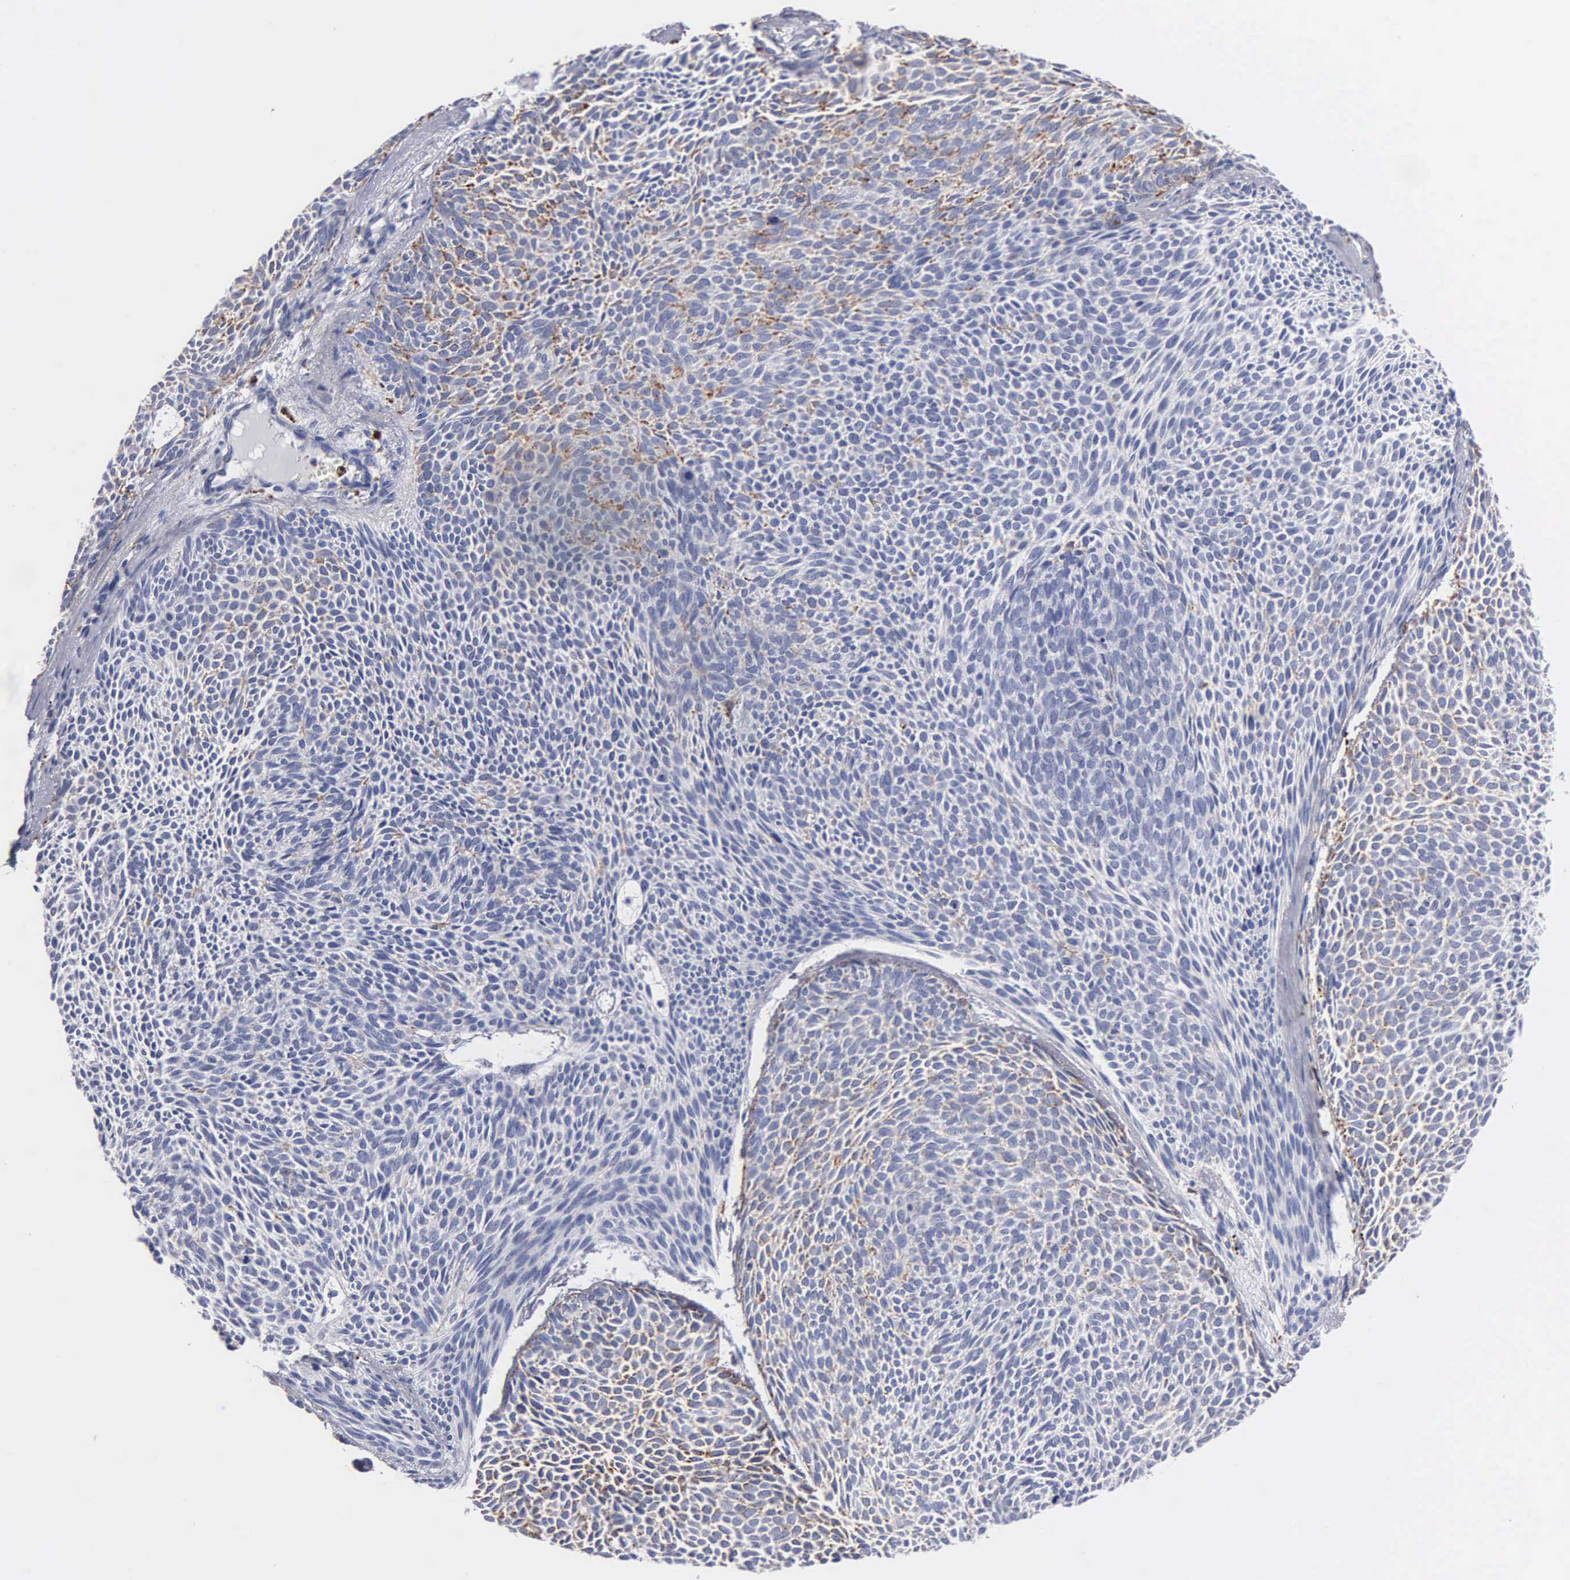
{"staining": {"intensity": "weak", "quantity": "<25%", "location": "cytoplasmic/membranous"}, "tissue": "skin cancer", "cell_type": "Tumor cells", "image_type": "cancer", "snomed": [{"axis": "morphology", "description": "Basal cell carcinoma"}, {"axis": "topography", "description": "Skin"}], "caption": "High magnification brightfield microscopy of skin cancer (basal cell carcinoma) stained with DAB (brown) and counterstained with hematoxylin (blue): tumor cells show no significant expression. Brightfield microscopy of IHC stained with DAB (3,3'-diaminobenzidine) (brown) and hematoxylin (blue), captured at high magnification.", "gene": "CTSH", "patient": {"sex": "male", "age": 84}}